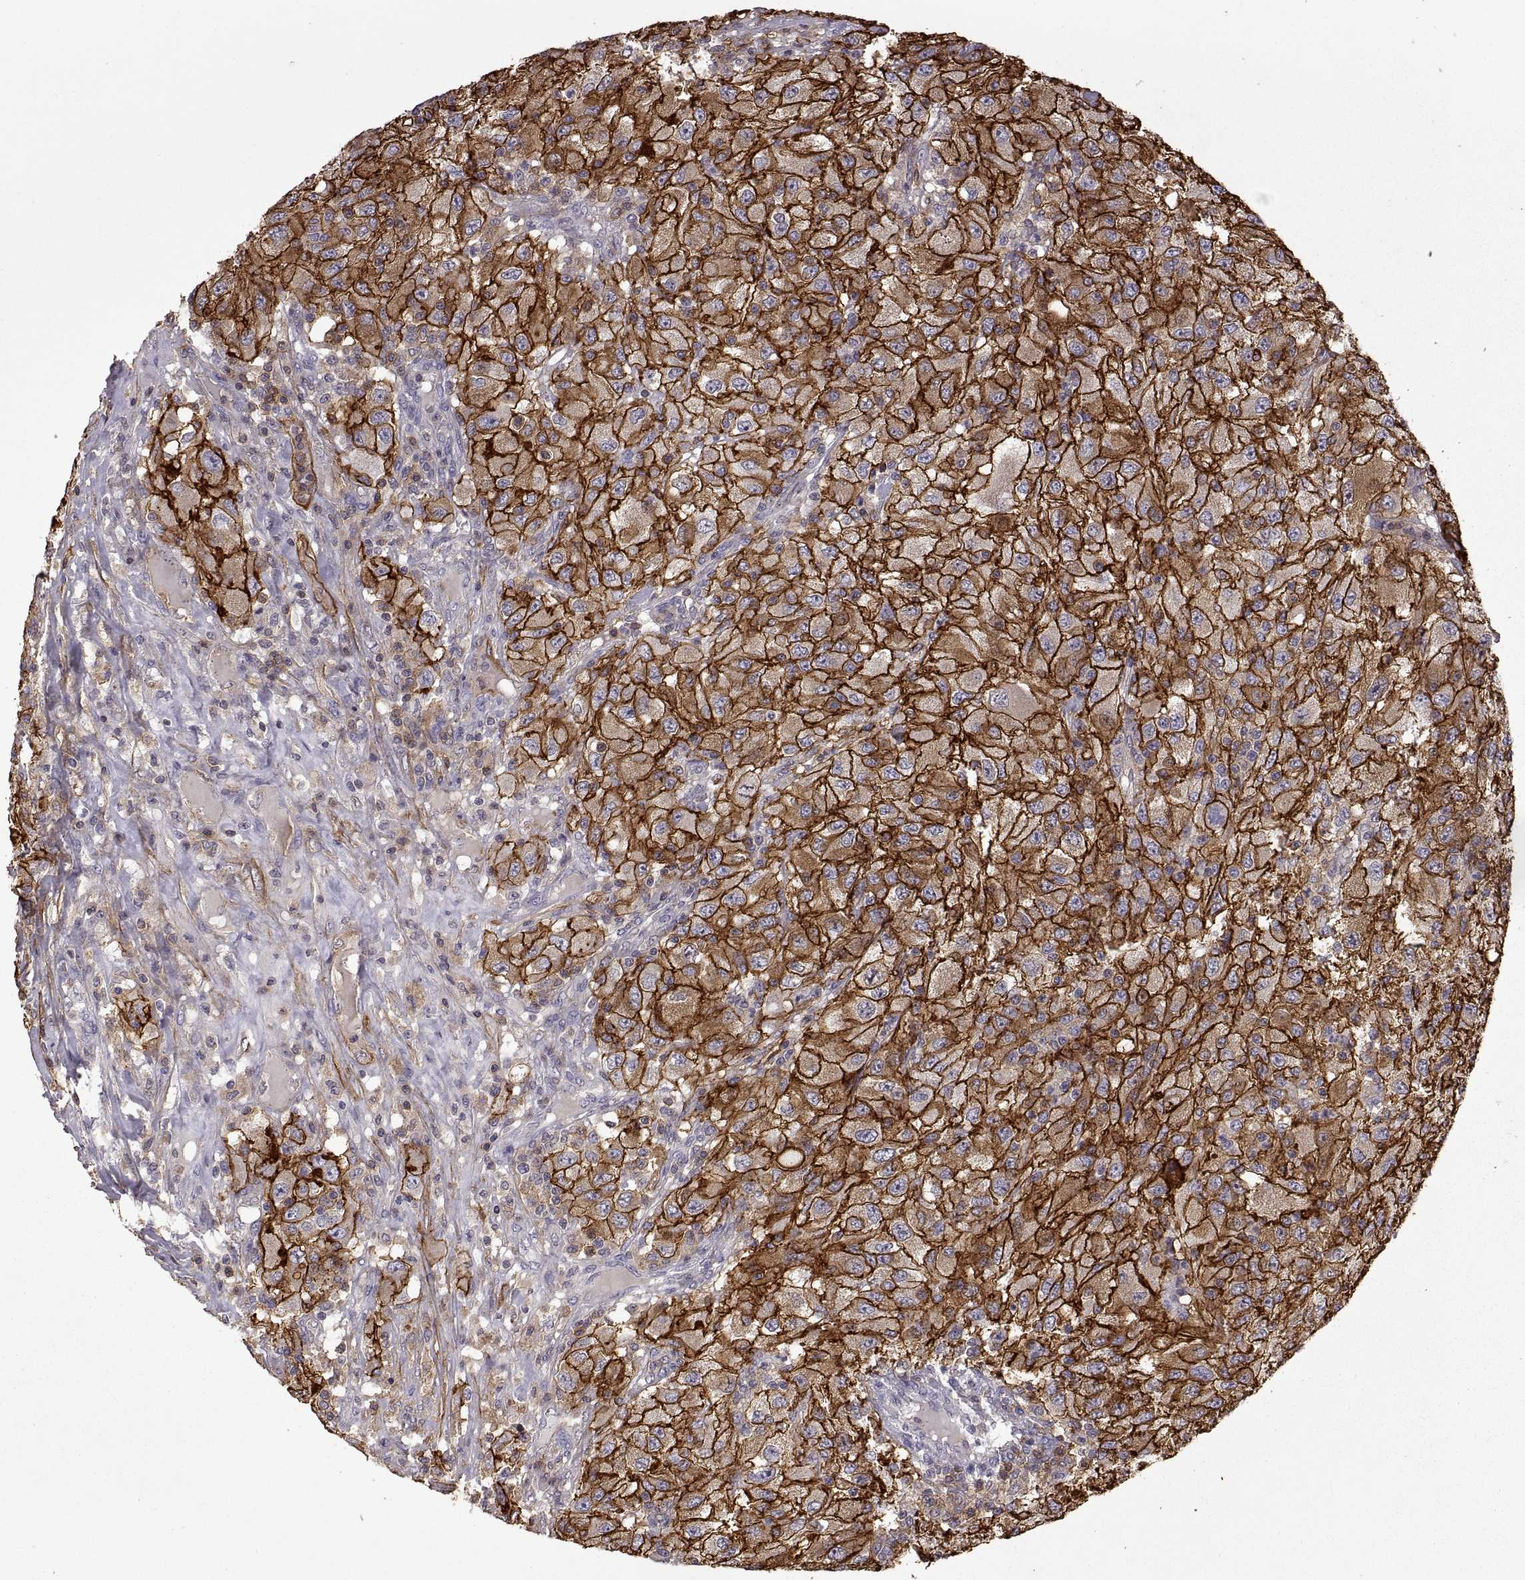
{"staining": {"intensity": "strong", "quantity": ">75%", "location": "cytoplasmic/membranous"}, "tissue": "renal cancer", "cell_type": "Tumor cells", "image_type": "cancer", "snomed": [{"axis": "morphology", "description": "Adenocarcinoma, NOS"}, {"axis": "topography", "description": "Kidney"}], "caption": "IHC of renal adenocarcinoma demonstrates high levels of strong cytoplasmic/membranous expression in about >75% of tumor cells.", "gene": "S100A10", "patient": {"sex": "female", "age": 67}}